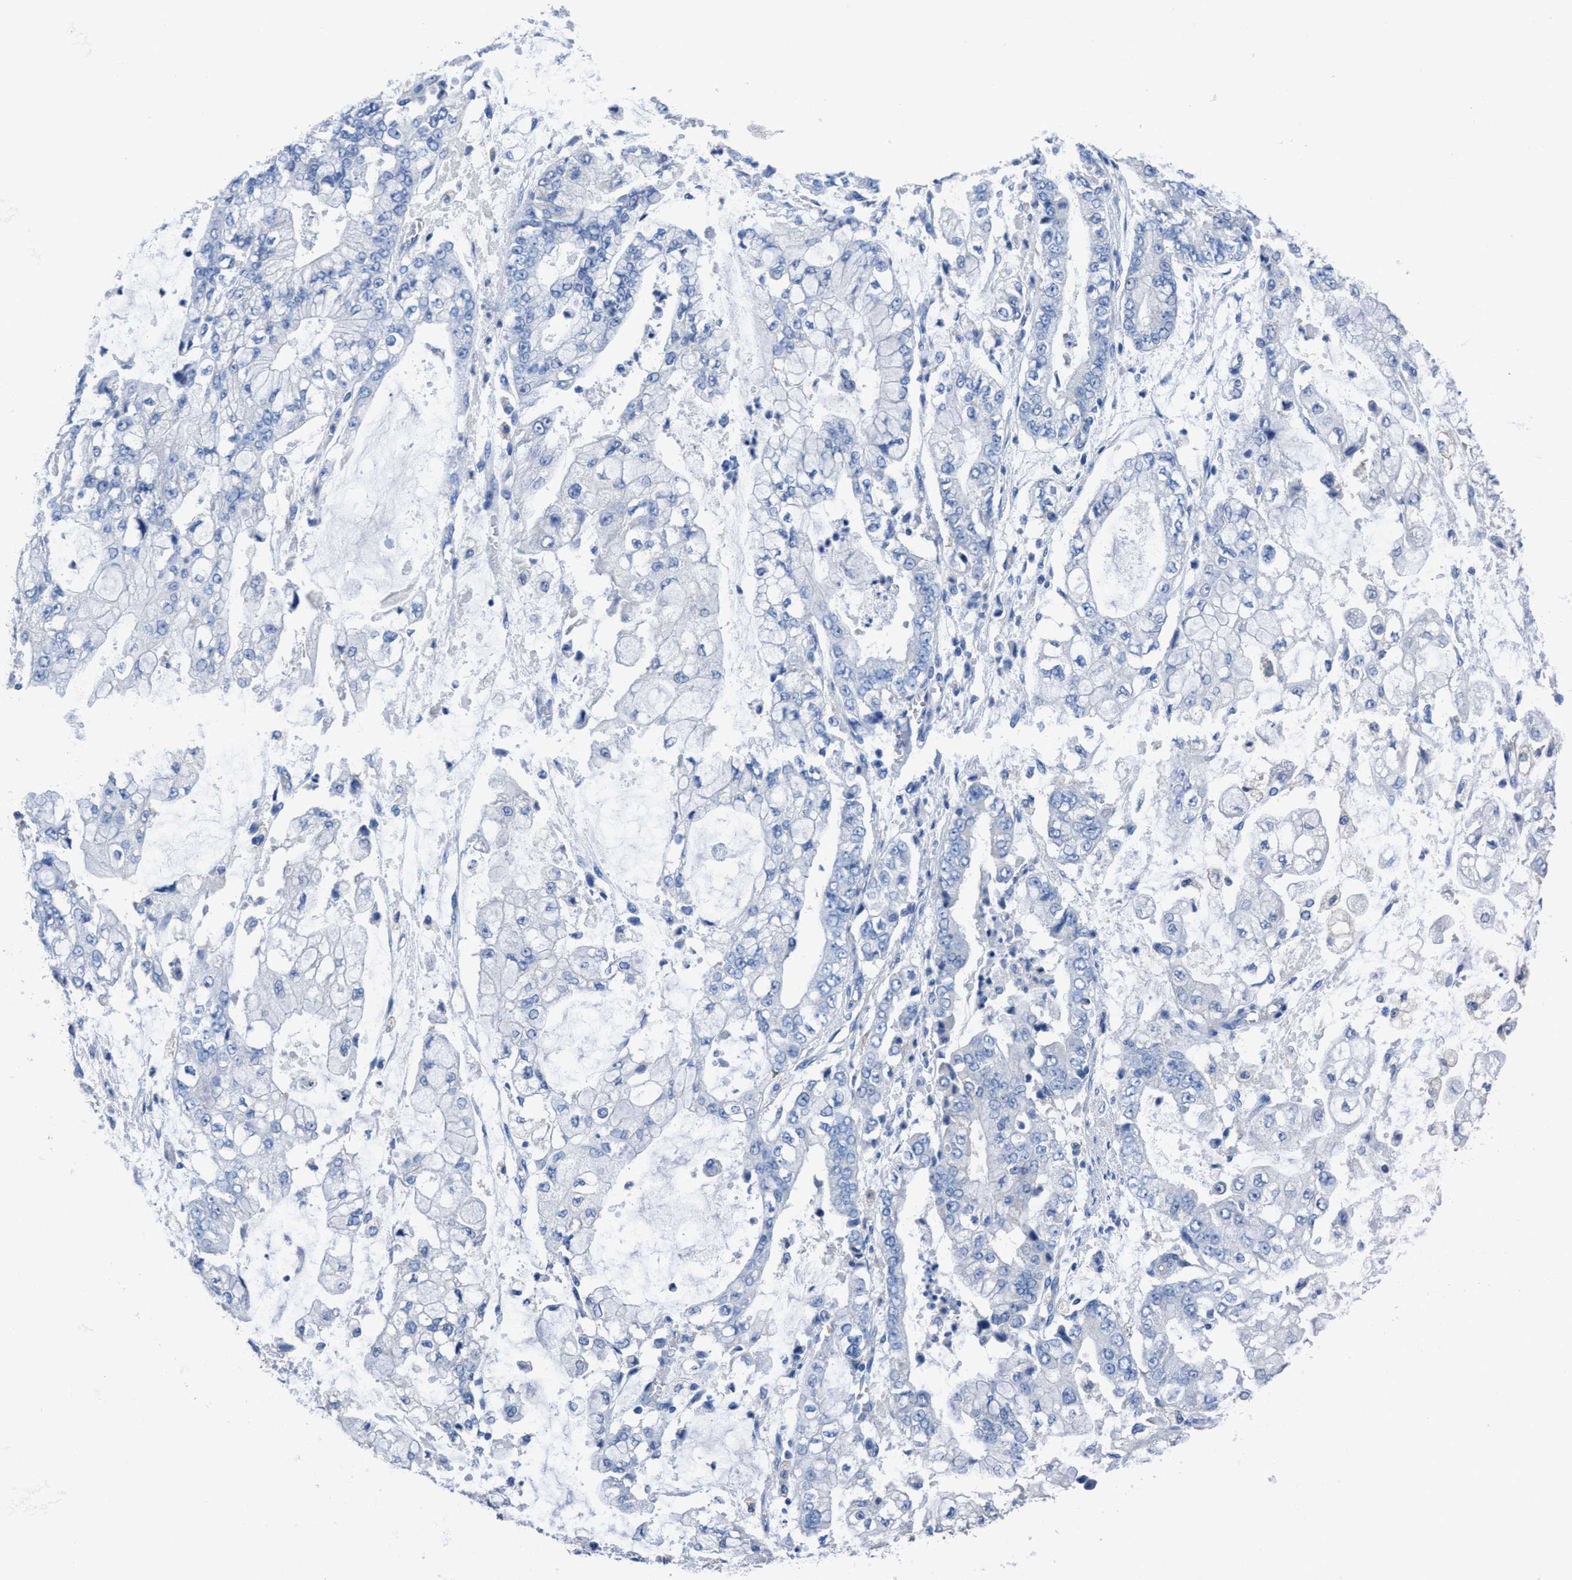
{"staining": {"intensity": "negative", "quantity": "none", "location": "none"}, "tissue": "stomach cancer", "cell_type": "Tumor cells", "image_type": "cancer", "snomed": [{"axis": "morphology", "description": "Adenocarcinoma, NOS"}, {"axis": "topography", "description": "Stomach"}], "caption": "This is an immunohistochemistry histopathology image of human stomach adenocarcinoma. There is no positivity in tumor cells.", "gene": "DNAI1", "patient": {"sex": "male", "age": 76}}